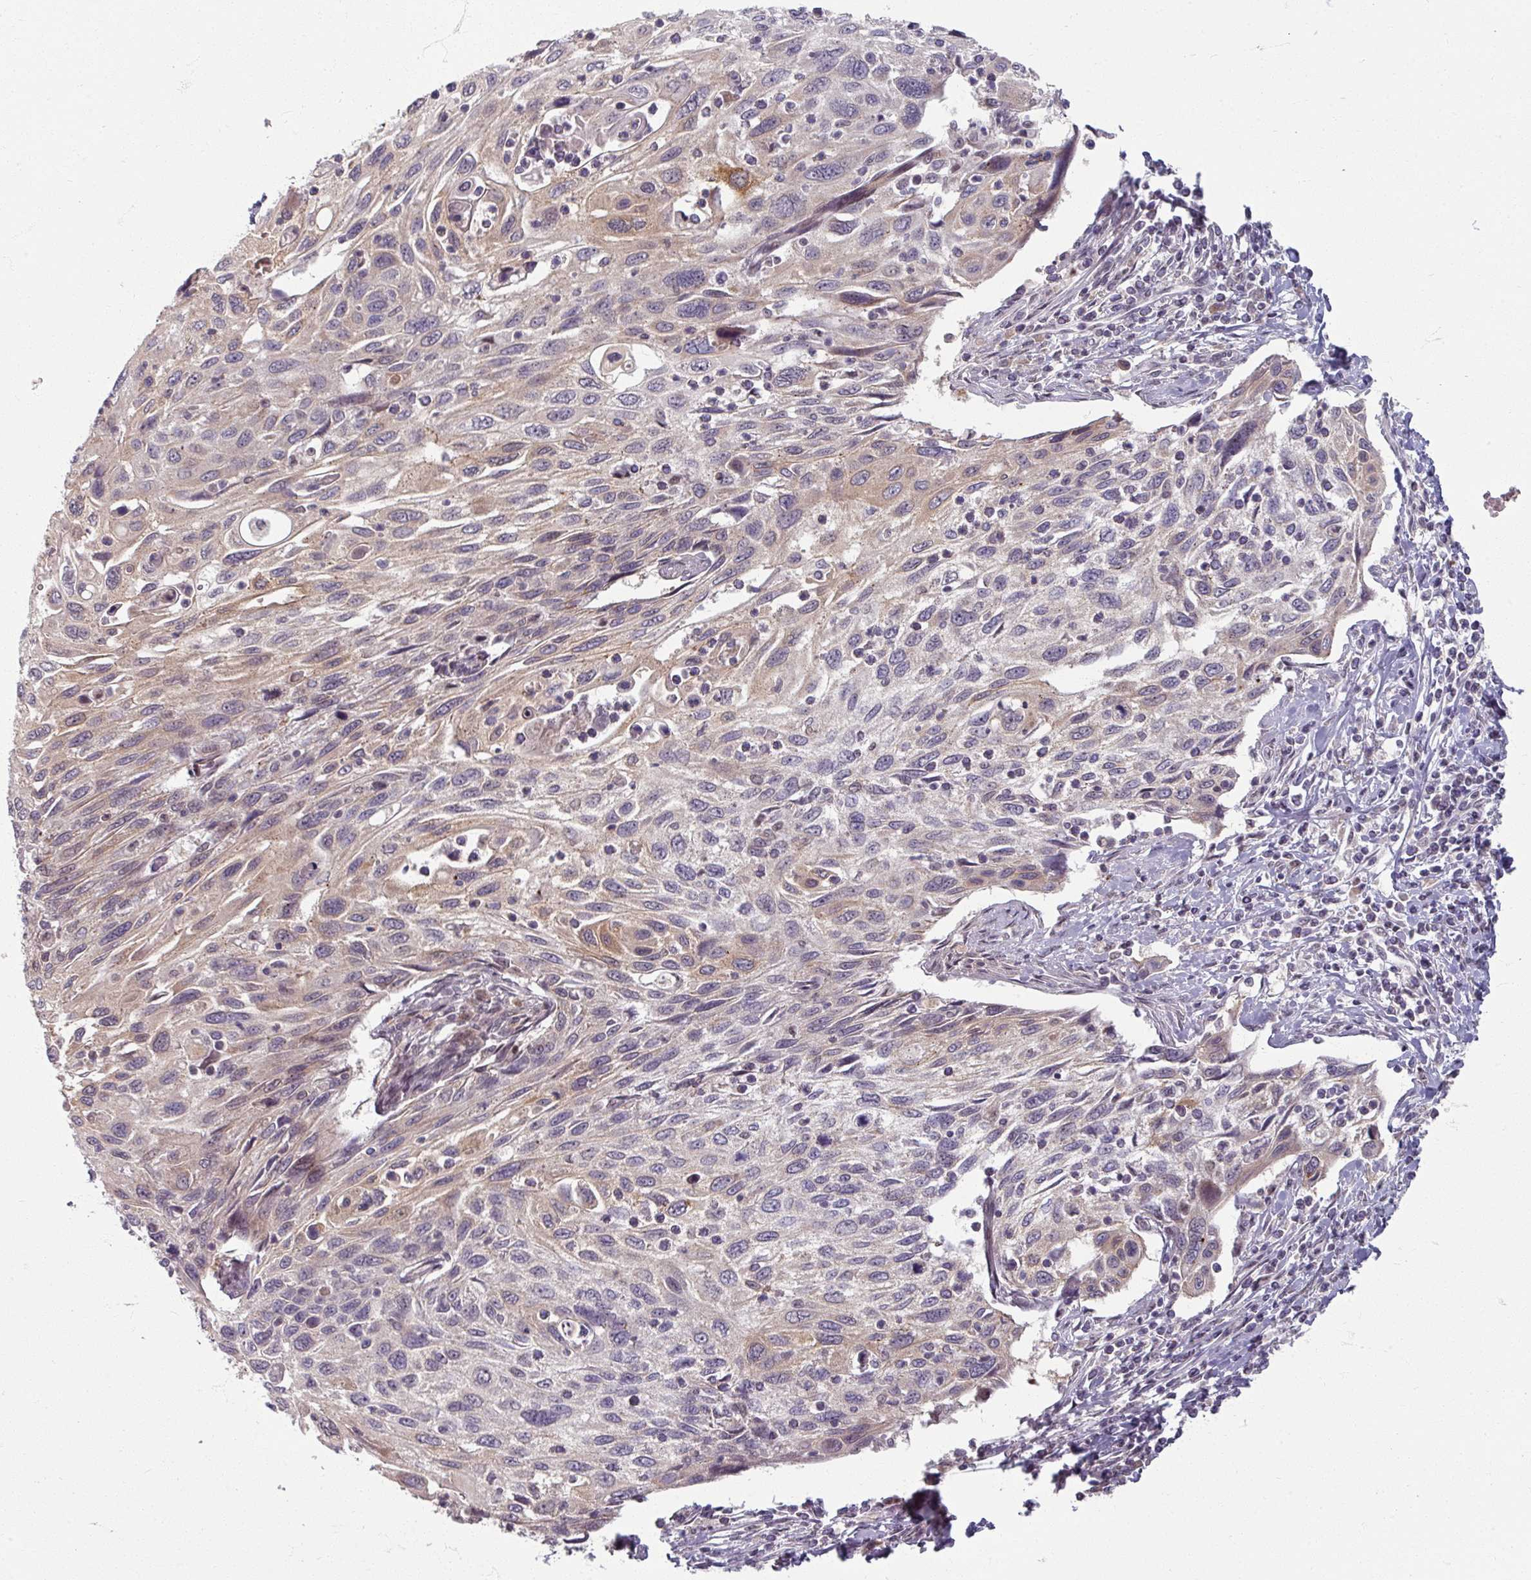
{"staining": {"intensity": "moderate", "quantity": "<25%", "location": "cytoplasmic/membranous"}, "tissue": "cervical cancer", "cell_type": "Tumor cells", "image_type": "cancer", "snomed": [{"axis": "morphology", "description": "Squamous cell carcinoma, NOS"}, {"axis": "topography", "description": "Cervix"}], "caption": "The image demonstrates a brown stain indicating the presence of a protein in the cytoplasmic/membranous of tumor cells in cervical squamous cell carcinoma.", "gene": "KLC3", "patient": {"sex": "female", "age": 70}}